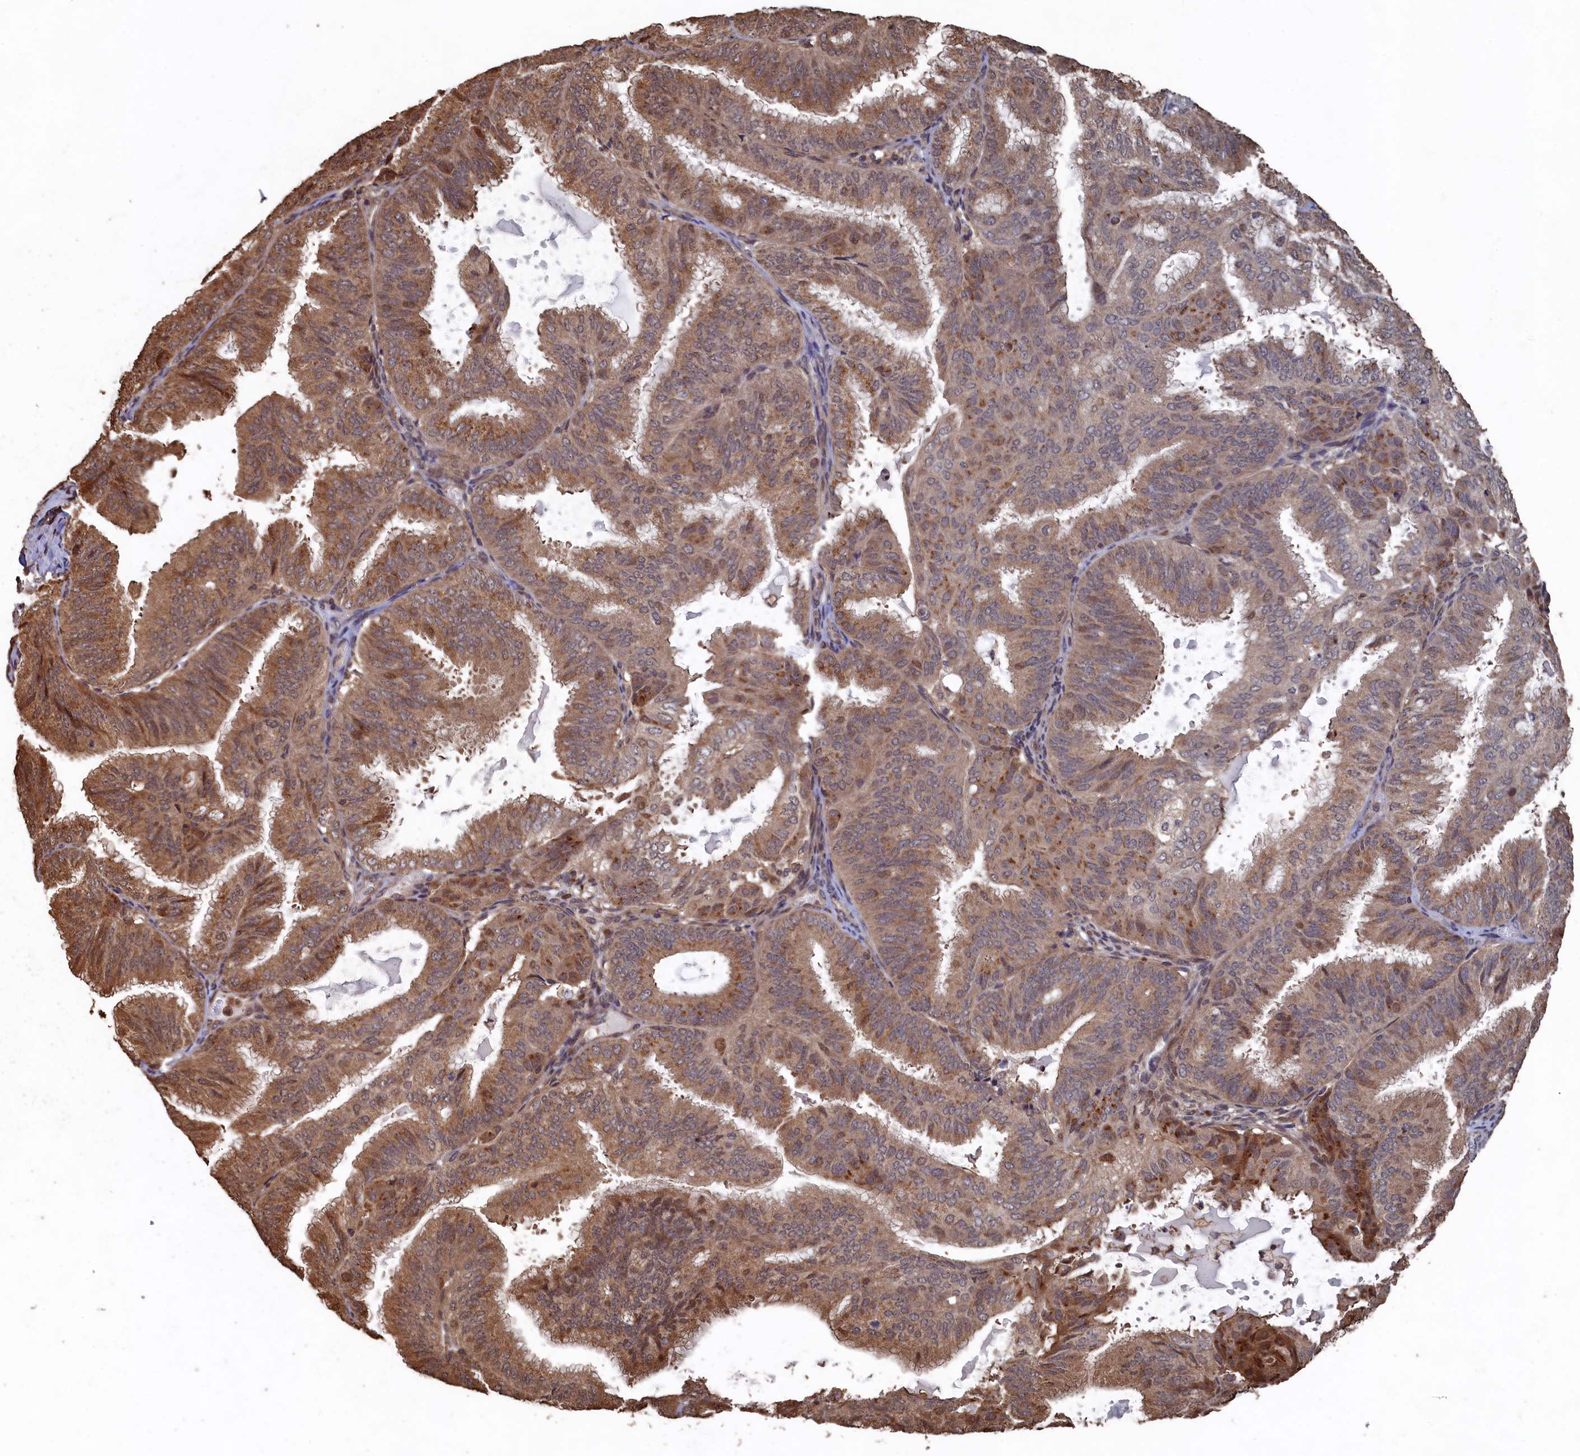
{"staining": {"intensity": "moderate", "quantity": ">75%", "location": "cytoplasmic/membranous"}, "tissue": "endometrial cancer", "cell_type": "Tumor cells", "image_type": "cancer", "snomed": [{"axis": "morphology", "description": "Adenocarcinoma, NOS"}, {"axis": "topography", "description": "Endometrium"}], "caption": "Immunohistochemistry (IHC) micrograph of endometrial adenocarcinoma stained for a protein (brown), which shows medium levels of moderate cytoplasmic/membranous expression in approximately >75% of tumor cells.", "gene": "PIGN", "patient": {"sex": "female", "age": 49}}